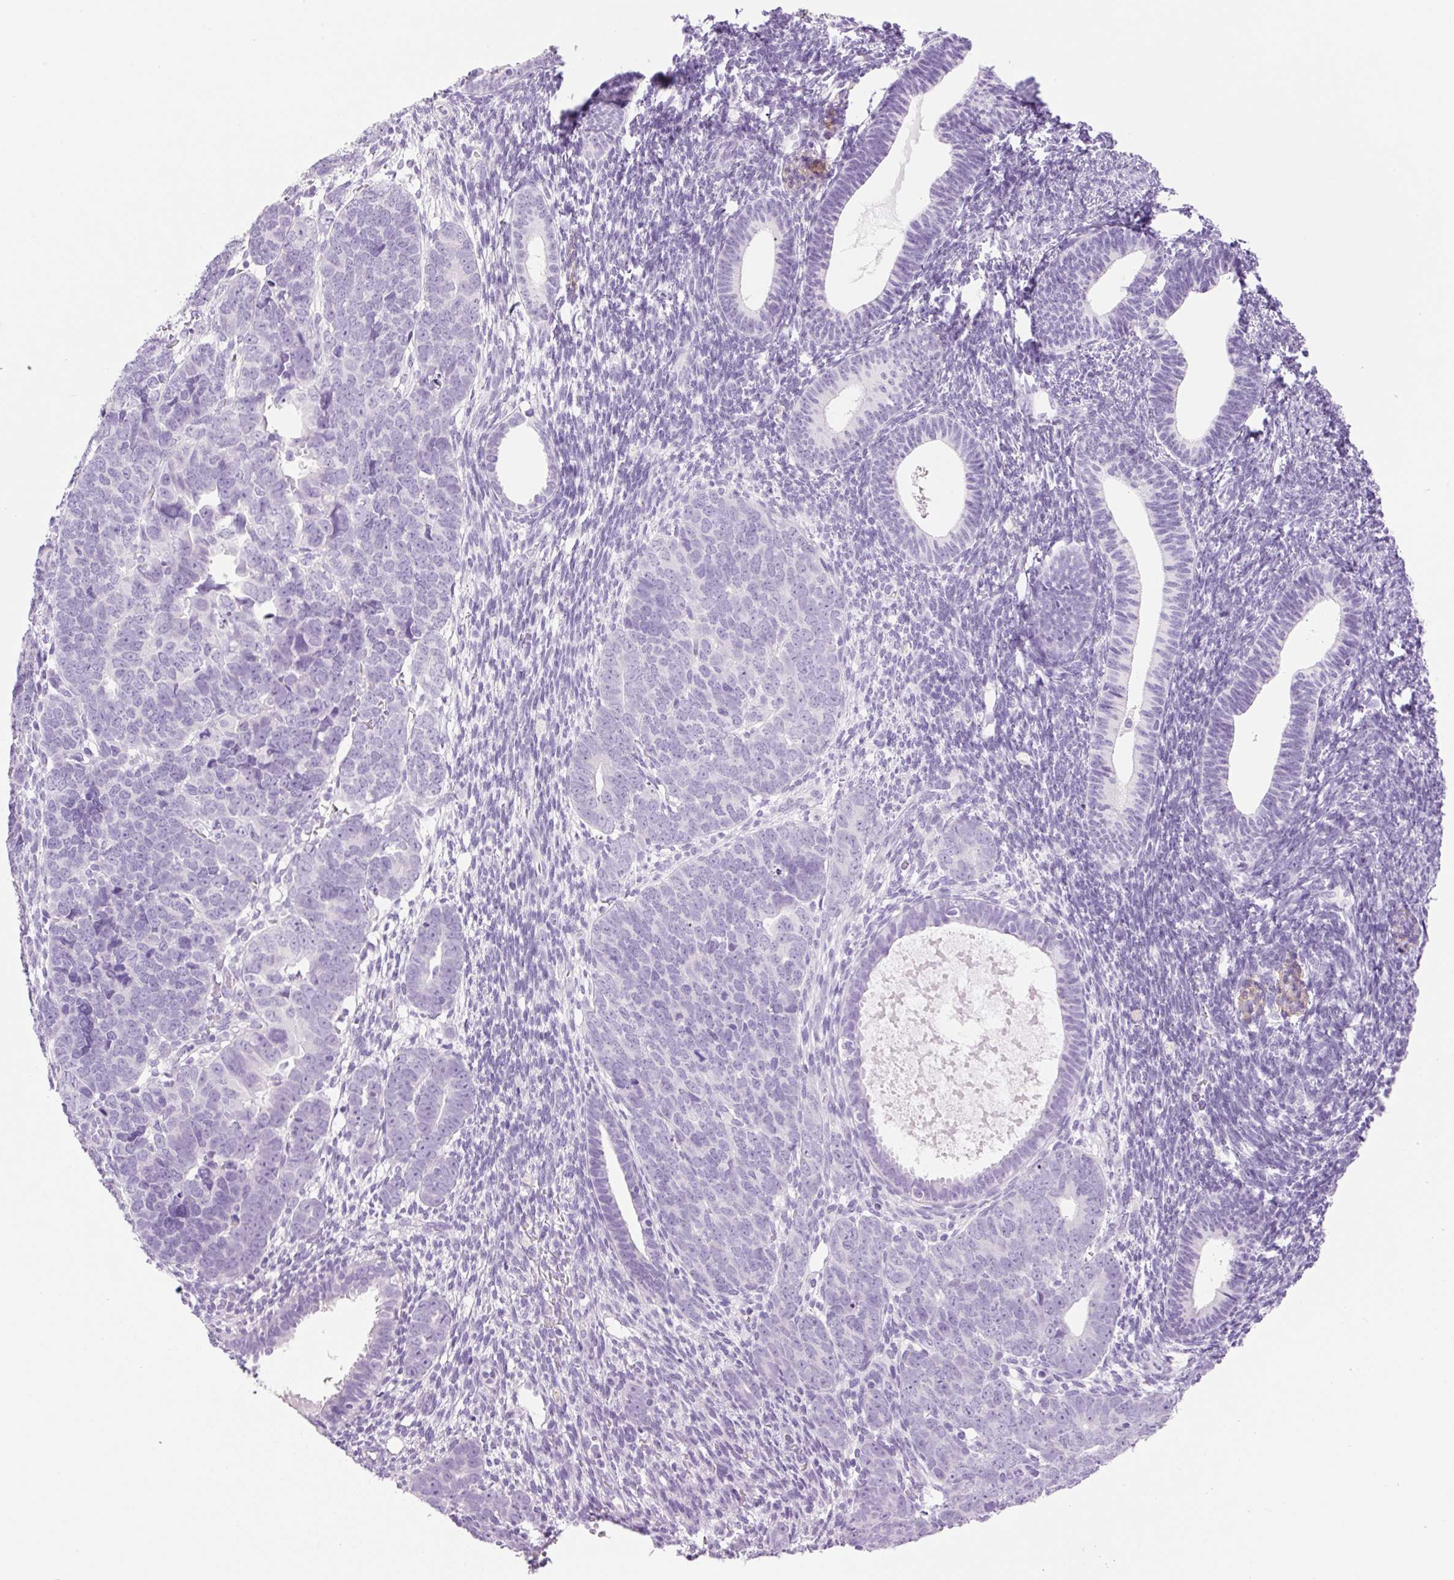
{"staining": {"intensity": "negative", "quantity": "none", "location": "none"}, "tissue": "endometrial cancer", "cell_type": "Tumor cells", "image_type": "cancer", "snomed": [{"axis": "morphology", "description": "Adenocarcinoma, NOS"}, {"axis": "topography", "description": "Endometrium"}], "caption": "Tumor cells are negative for protein expression in human endometrial cancer. The staining was performed using DAB to visualize the protein expression in brown, while the nuclei were stained in blue with hematoxylin (Magnification: 20x).", "gene": "SP140L", "patient": {"sex": "female", "age": 82}}